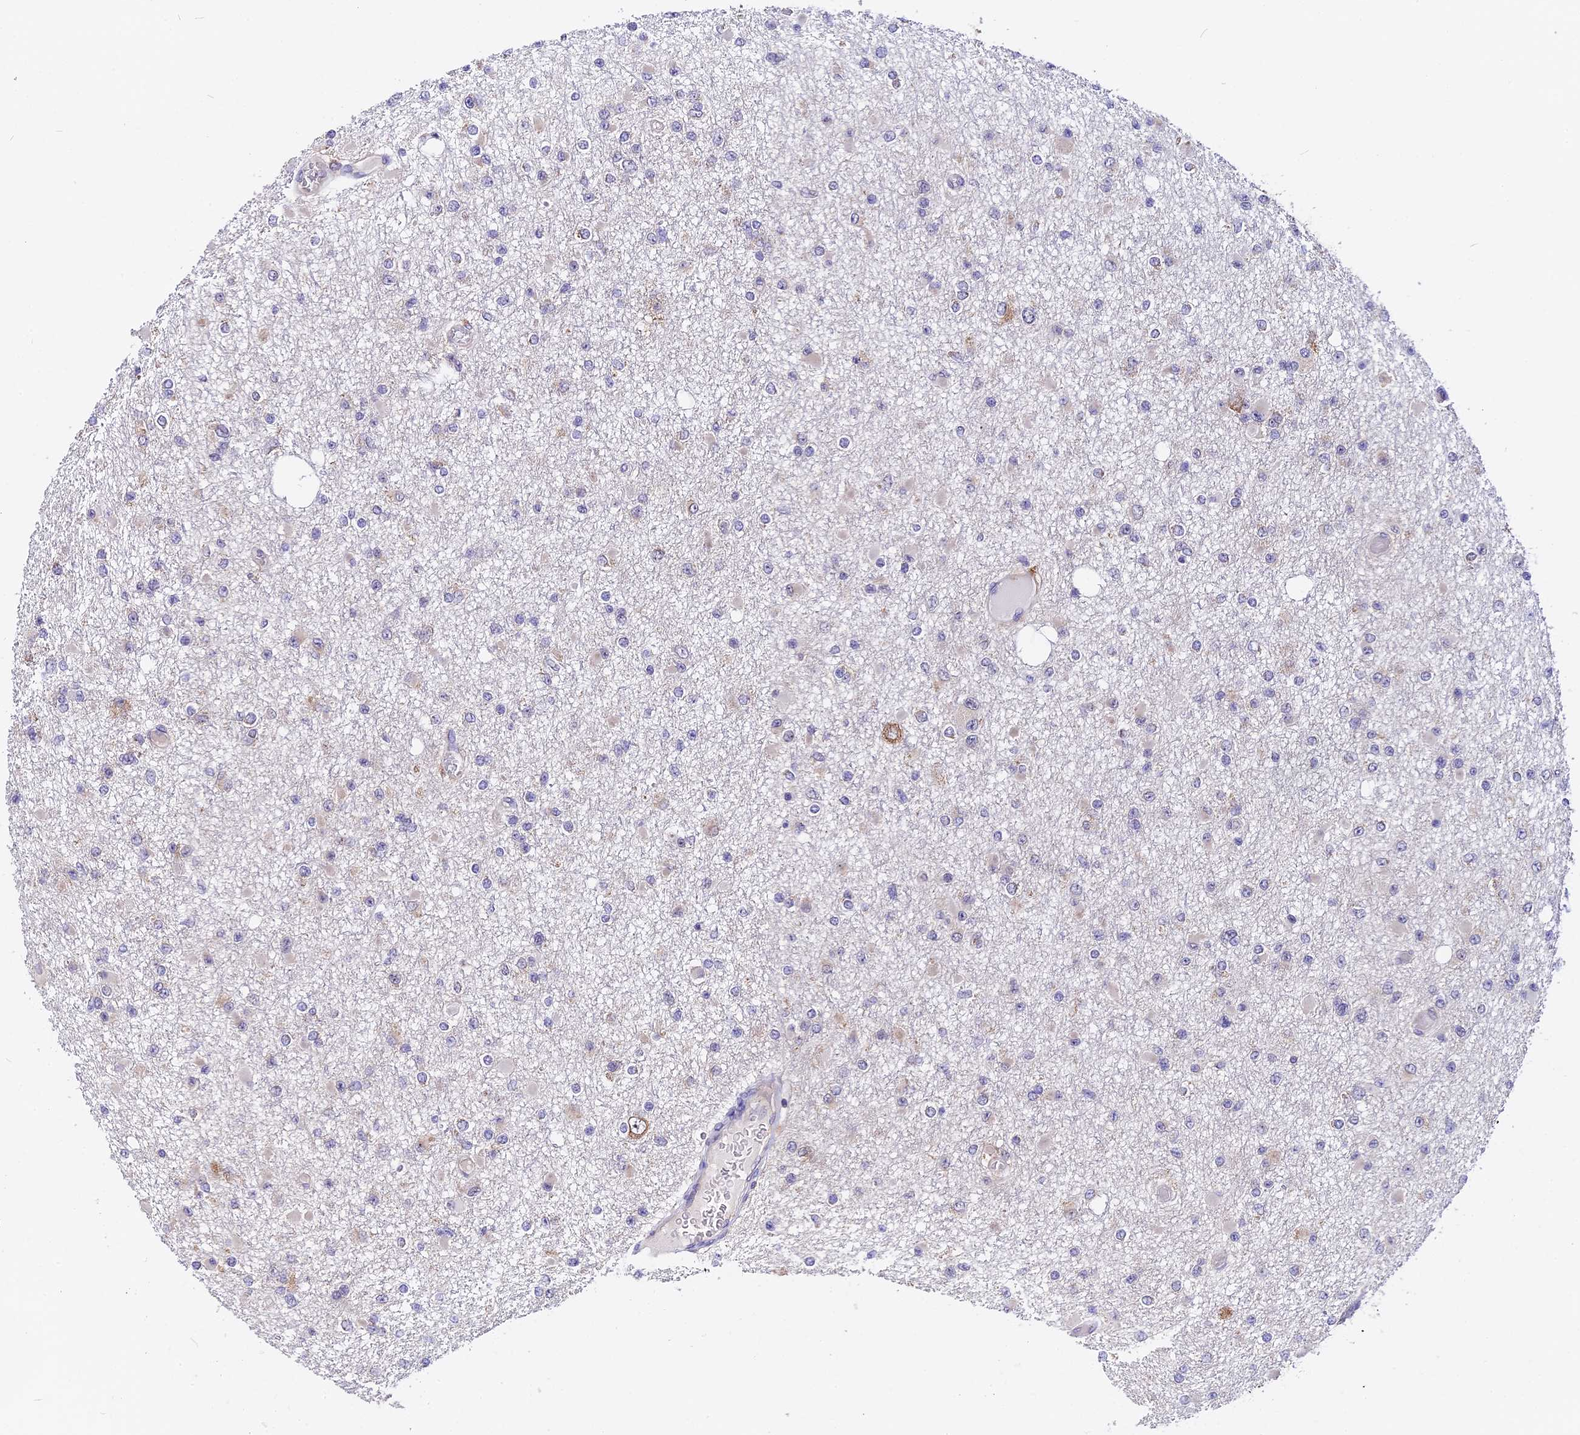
{"staining": {"intensity": "negative", "quantity": "none", "location": "none"}, "tissue": "glioma", "cell_type": "Tumor cells", "image_type": "cancer", "snomed": [{"axis": "morphology", "description": "Glioma, malignant, Low grade"}, {"axis": "topography", "description": "Brain"}], "caption": "A histopathology image of human low-grade glioma (malignant) is negative for staining in tumor cells.", "gene": "GNPTAB", "patient": {"sex": "female", "age": 22}}